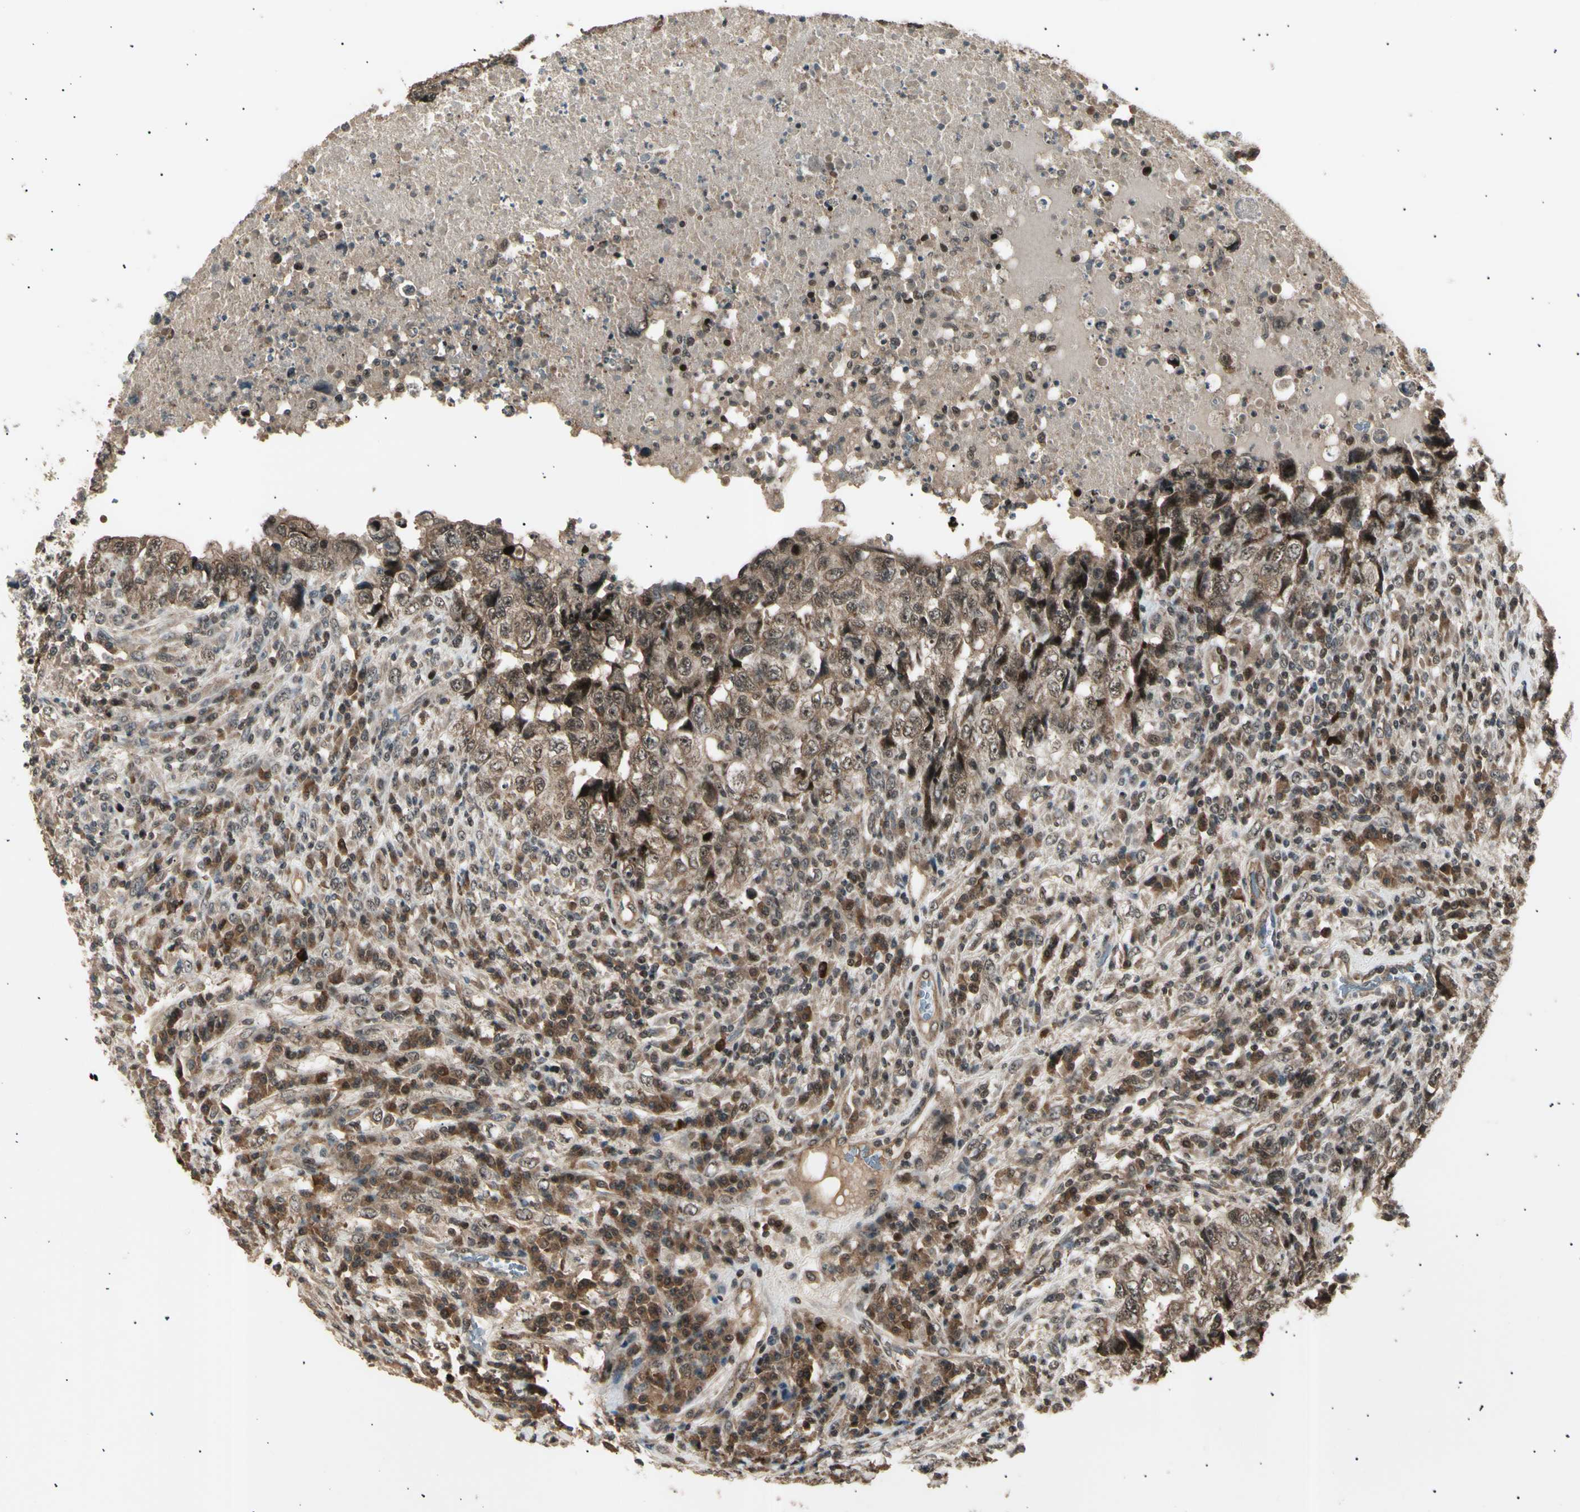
{"staining": {"intensity": "weak", "quantity": ">75%", "location": "cytoplasmic/membranous,nuclear"}, "tissue": "testis cancer", "cell_type": "Tumor cells", "image_type": "cancer", "snomed": [{"axis": "morphology", "description": "Necrosis, NOS"}, {"axis": "morphology", "description": "Carcinoma, Embryonal, NOS"}, {"axis": "topography", "description": "Testis"}], "caption": "Tumor cells display low levels of weak cytoplasmic/membranous and nuclear staining in approximately >75% of cells in human testis cancer. (DAB IHC, brown staining for protein, blue staining for nuclei).", "gene": "NUAK2", "patient": {"sex": "male", "age": 19}}